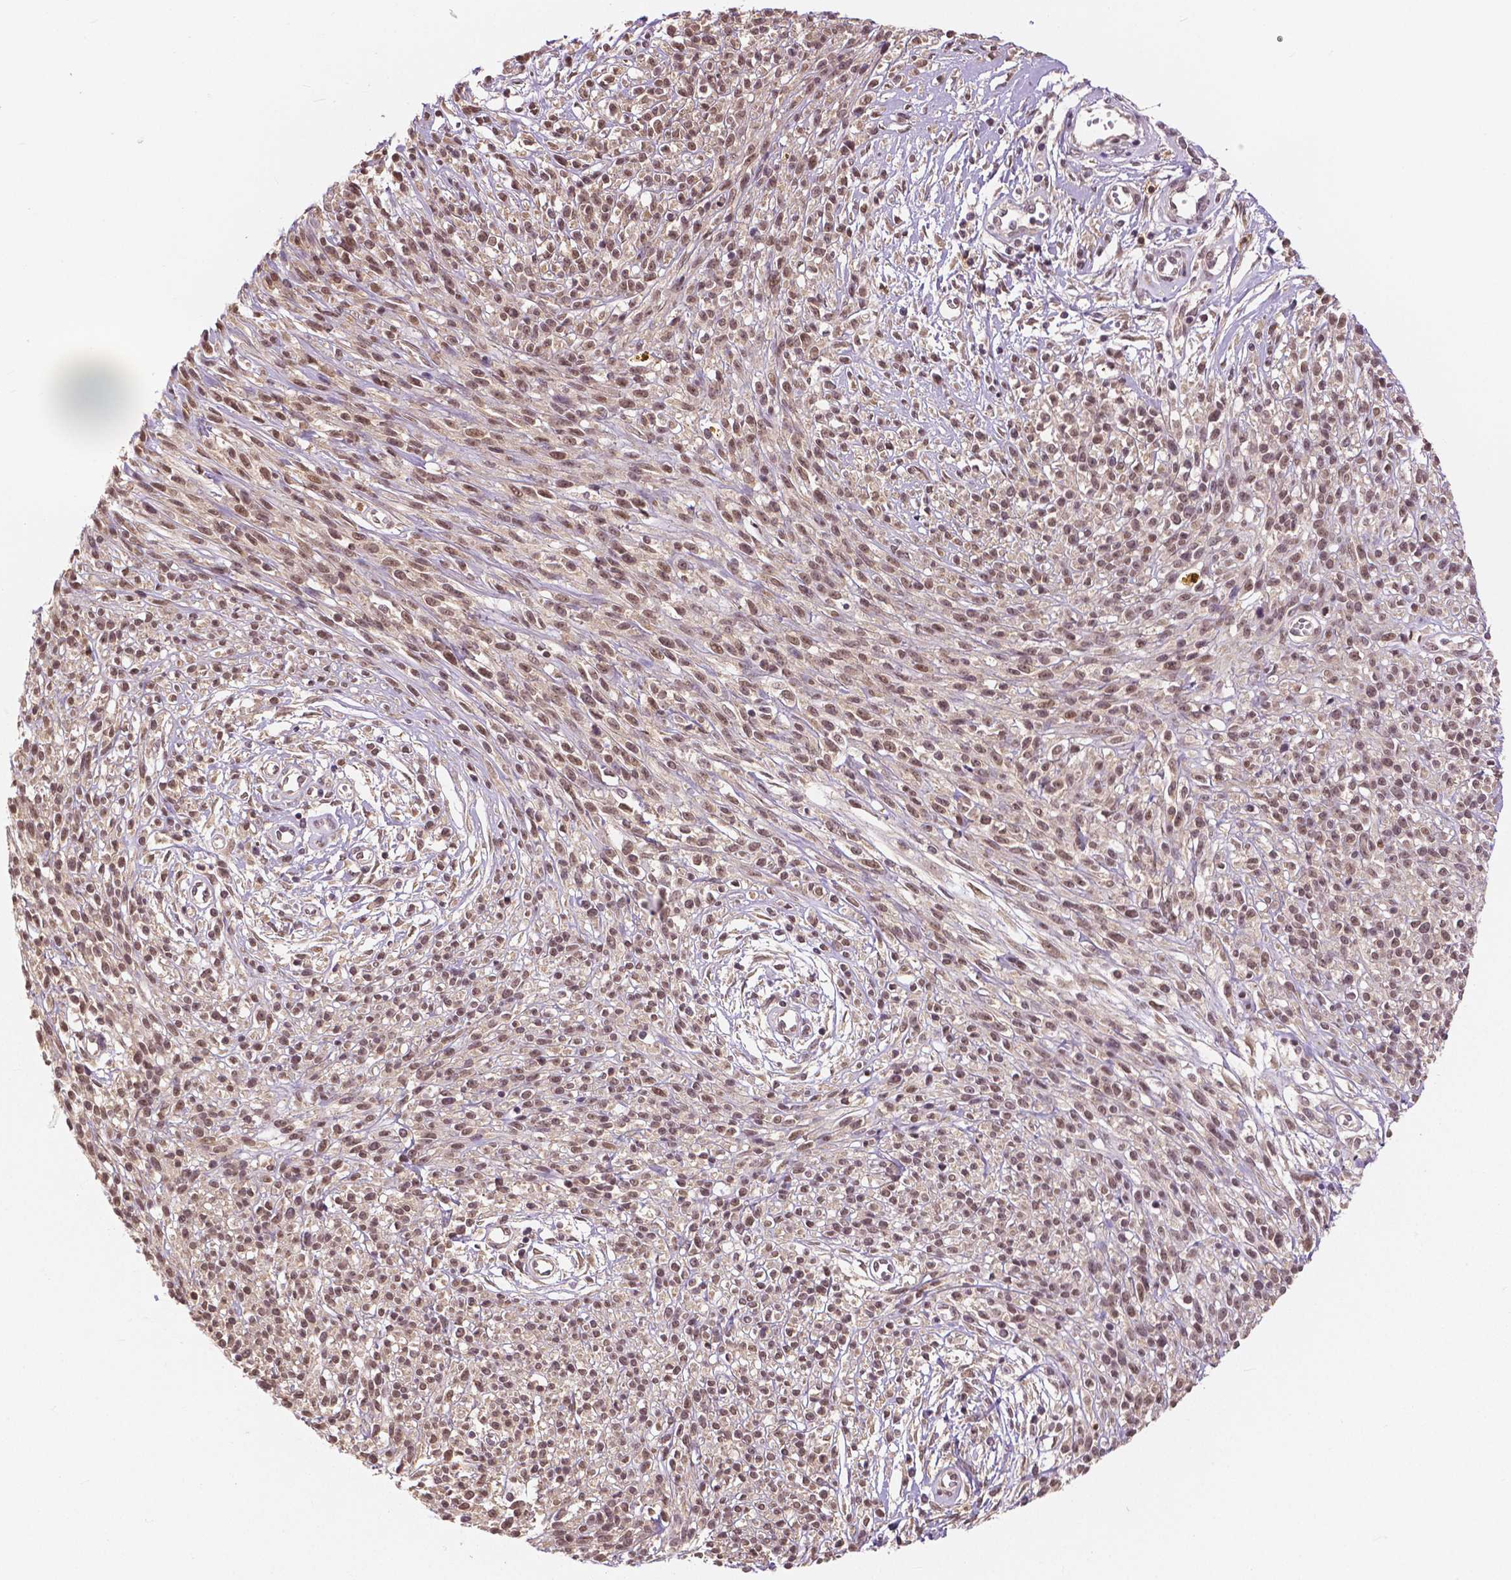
{"staining": {"intensity": "moderate", "quantity": ">75%", "location": "nuclear"}, "tissue": "melanoma", "cell_type": "Tumor cells", "image_type": "cancer", "snomed": [{"axis": "morphology", "description": "Malignant melanoma, NOS"}, {"axis": "topography", "description": "Skin"}, {"axis": "topography", "description": "Skin of trunk"}], "caption": "Malignant melanoma stained with a brown dye reveals moderate nuclear positive positivity in about >75% of tumor cells.", "gene": "MAP1LC3B", "patient": {"sex": "male", "age": 74}}